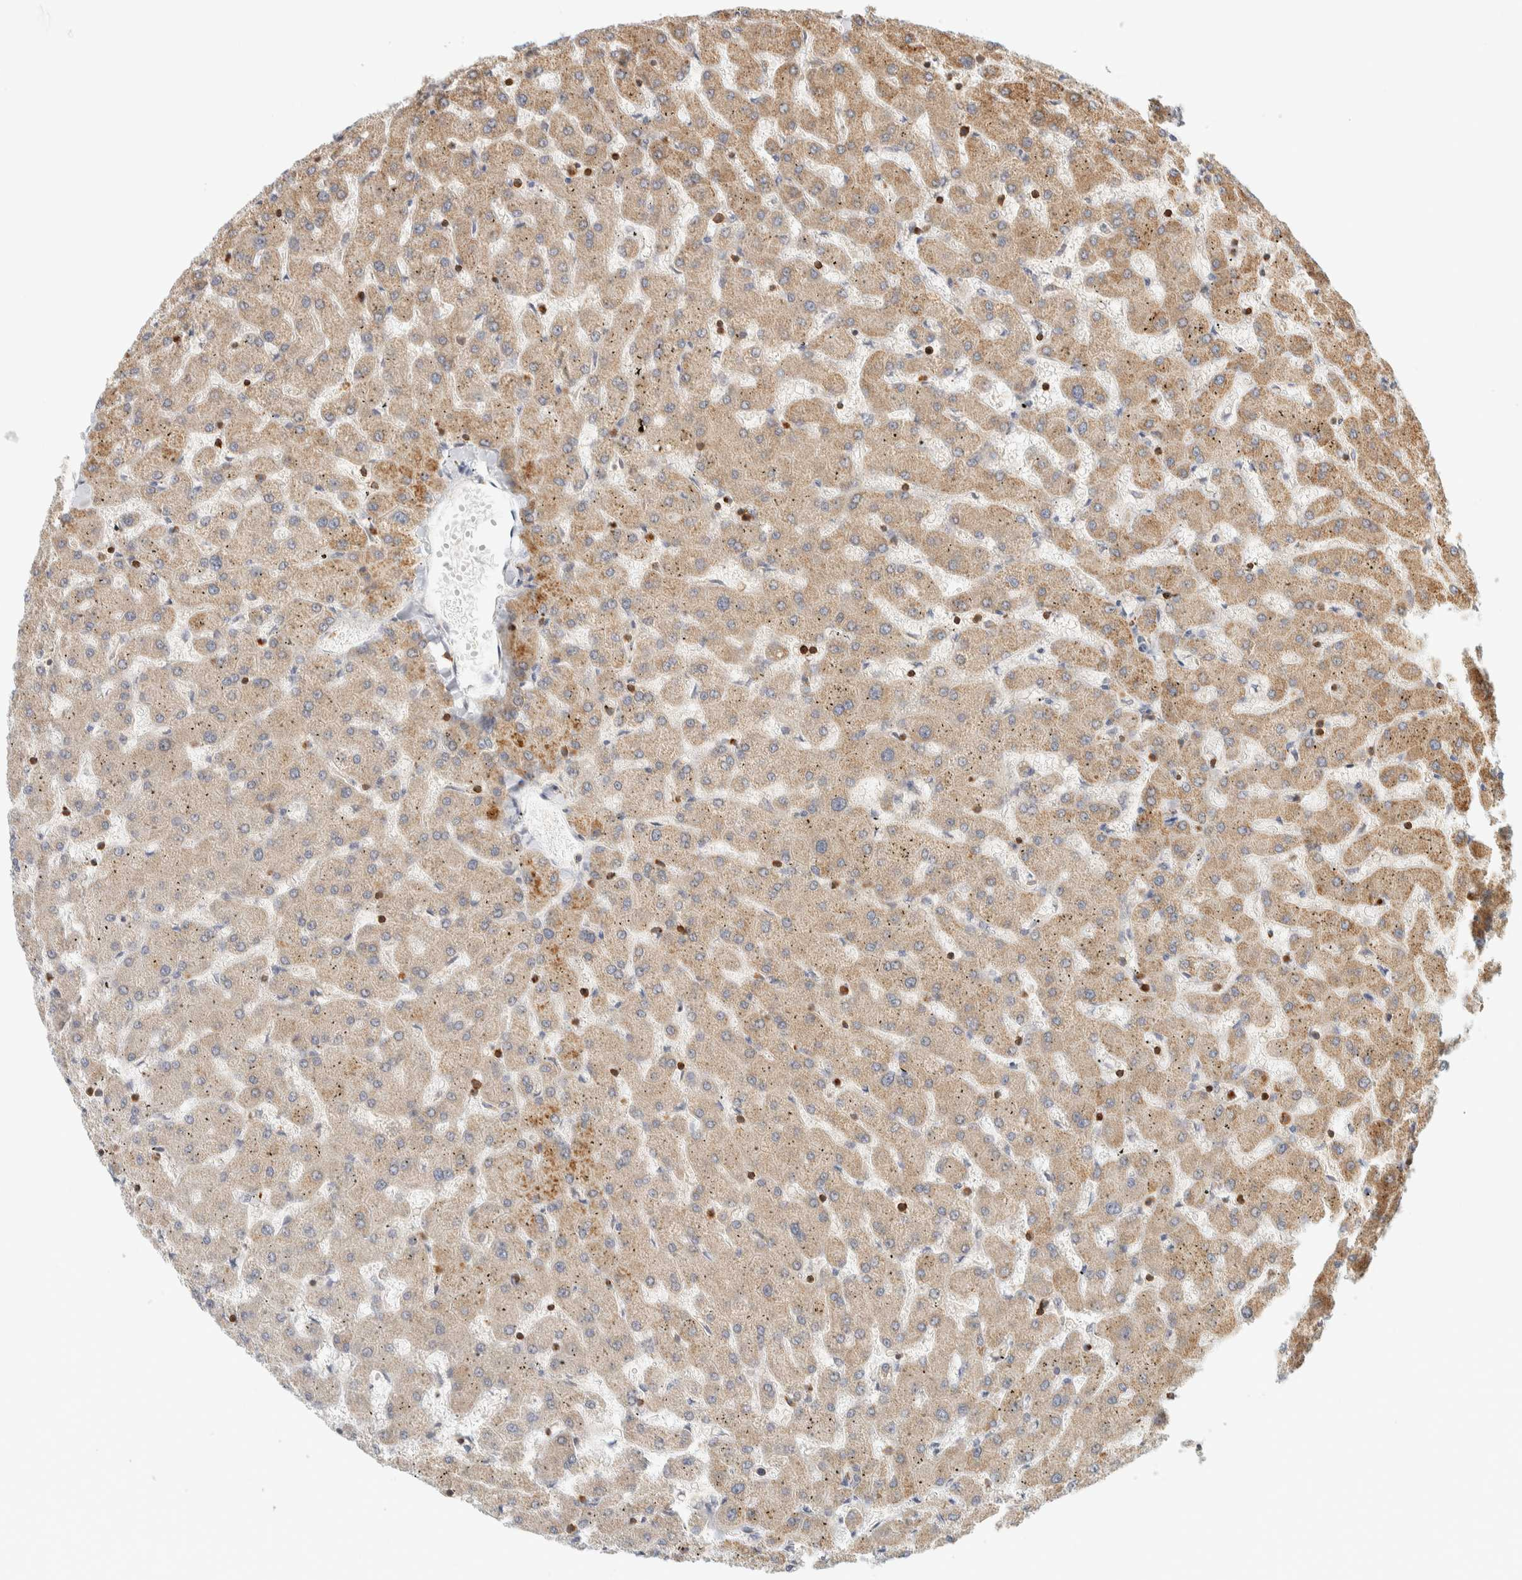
{"staining": {"intensity": "negative", "quantity": "none", "location": "none"}, "tissue": "liver", "cell_type": "Cholangiocytes", "image_type": "normal", "snomed": [{"axis": "morphology", "description": "Normal tissue, NOS"}, {"axis": "topography", "description": "Liver"}], "caption": "The image demonstrates no staining of cholangiocytes in benign liver. (DAB immunohistochemistry visualized using brightfield microscopy, high magnification).", "gene": "RUNDC1", "patient": {"sex": "female", "age": 63}}